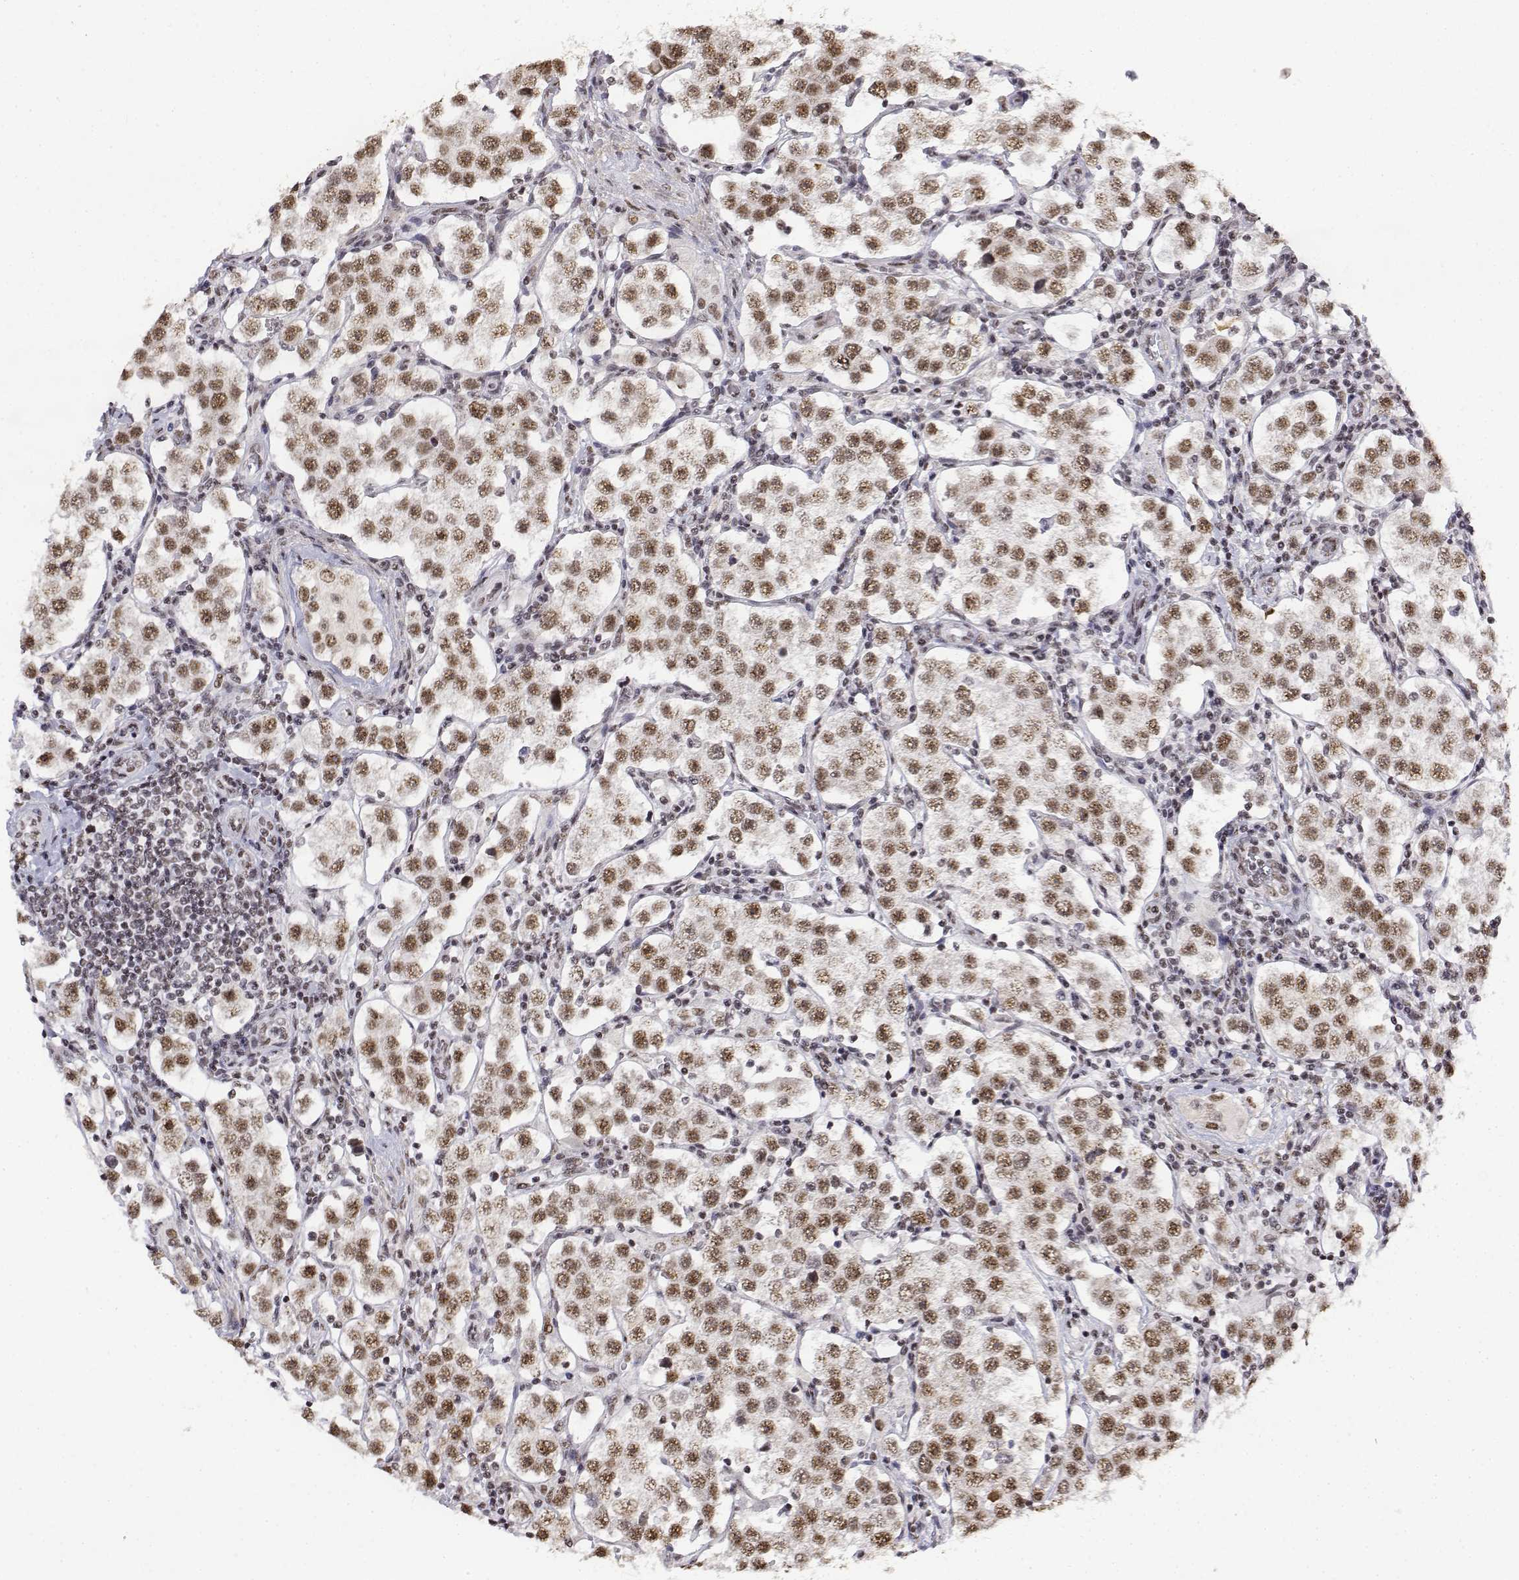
{"staining": {"intensity": "moderate", "quantity": ">75%", "location": "nuclear"}, "tissue": "testis cancer", "cell_type": "Tumor cells", "image_type": "cancer", "snomed": [{"axis": "morphology", "description": "Seminoma, NOS"}, {"axis": "topography", "description": "Testis"}], "caption": "High-power microscopy captured an immunohistochemistry image of seminoma (testis), revealing moderate nuclear staining in approximately >75% of tumor cells.", "gene": "SETD1A", "patient": {"sex": "male", "age": 37}}